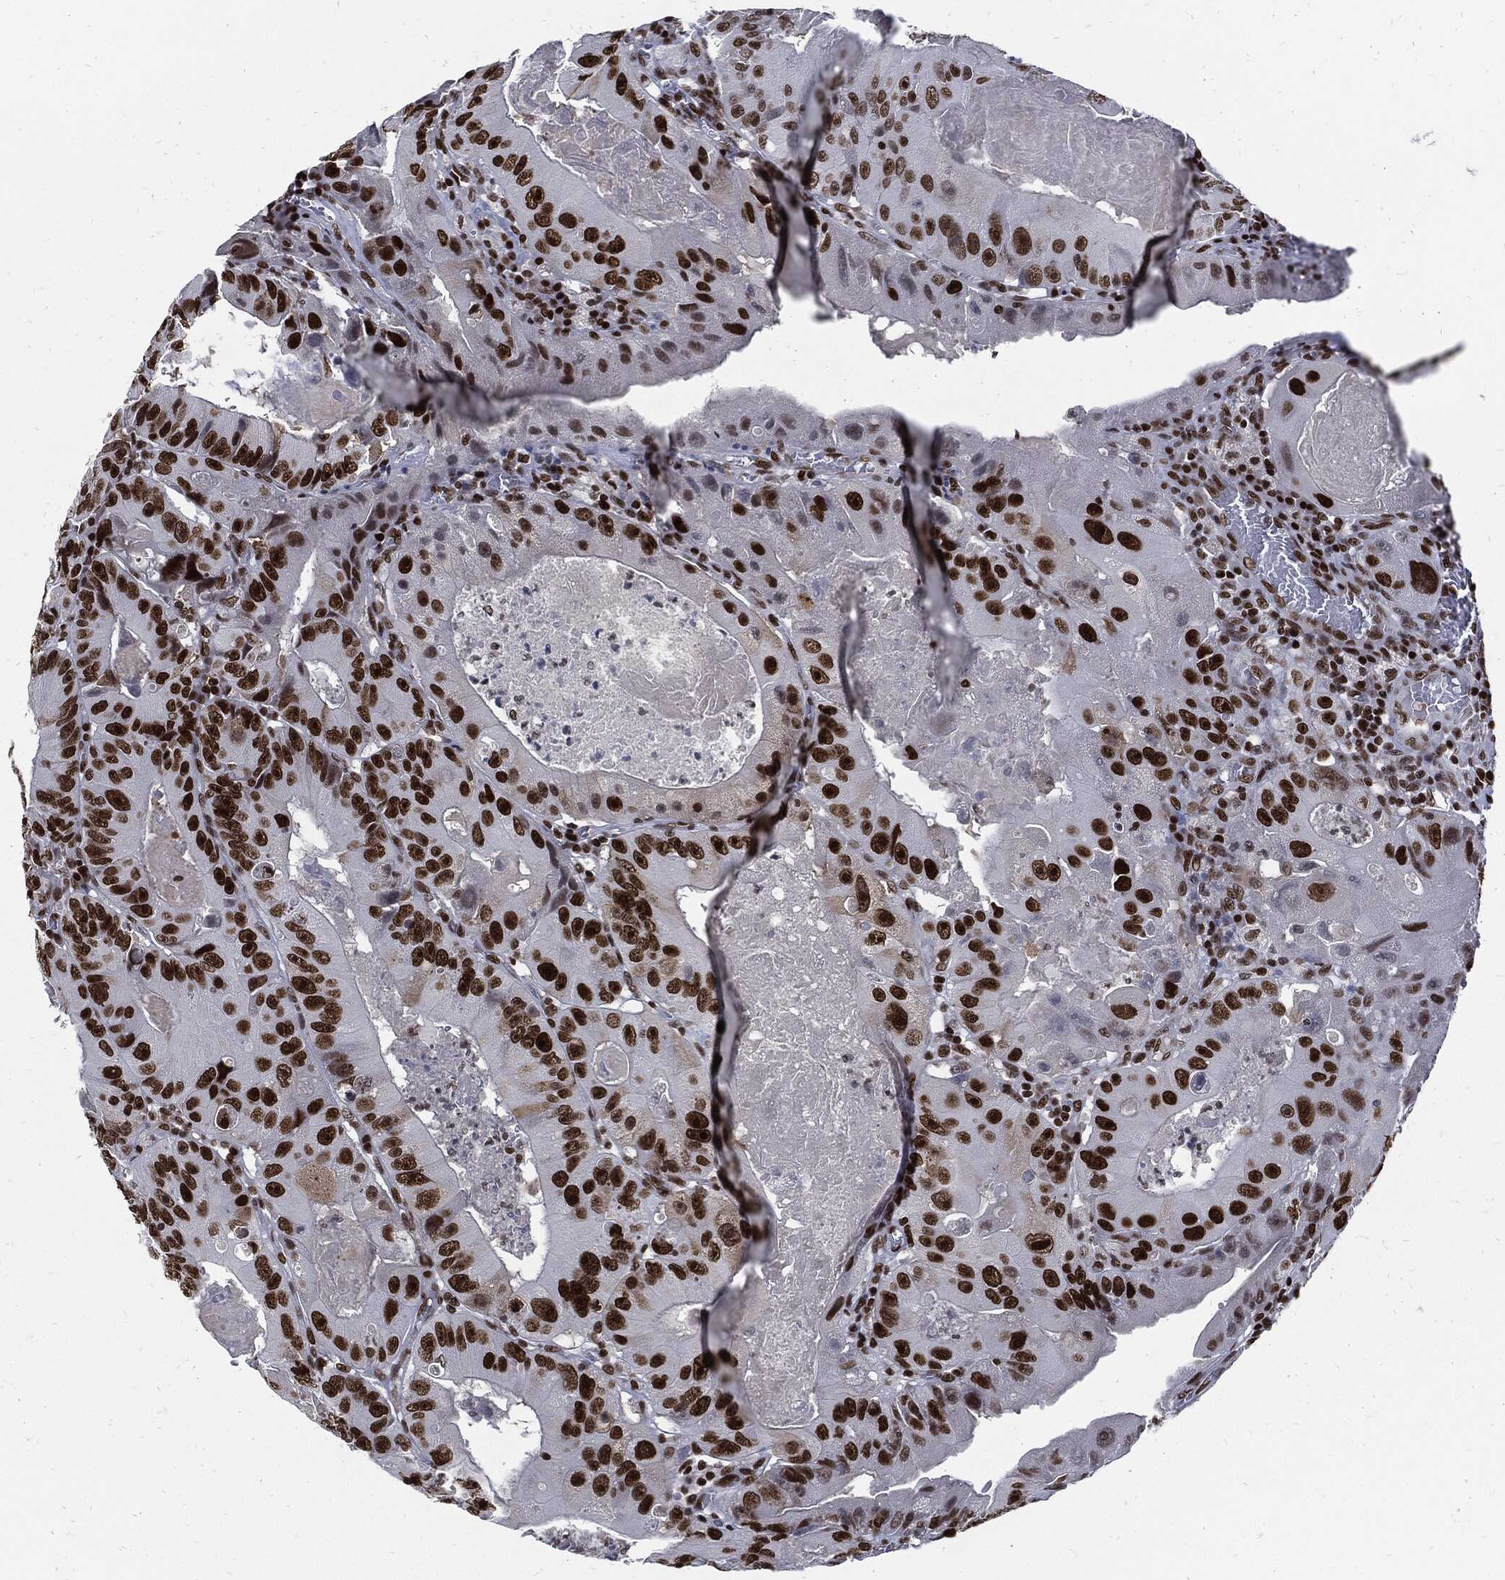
{"staining": {"intensity": "strong", "quantity": ">75%", "location": "nuclear"}, "tissue": "colorectal cancer", "cell_type": "Tumor cells", "image_type": "cancer", "snomed": [{"axis": "morphology", "description": "Adenocarcinoma, NOS"}, {"axis": "topography", "description": "Colon"}], "caption": "Tumor cells reveal high levels of strong nuclear expression in approximately >75% of cells in colorectal cancer.", "gene": "TERF2", "patient": {"sex": "female", "age": 86}}